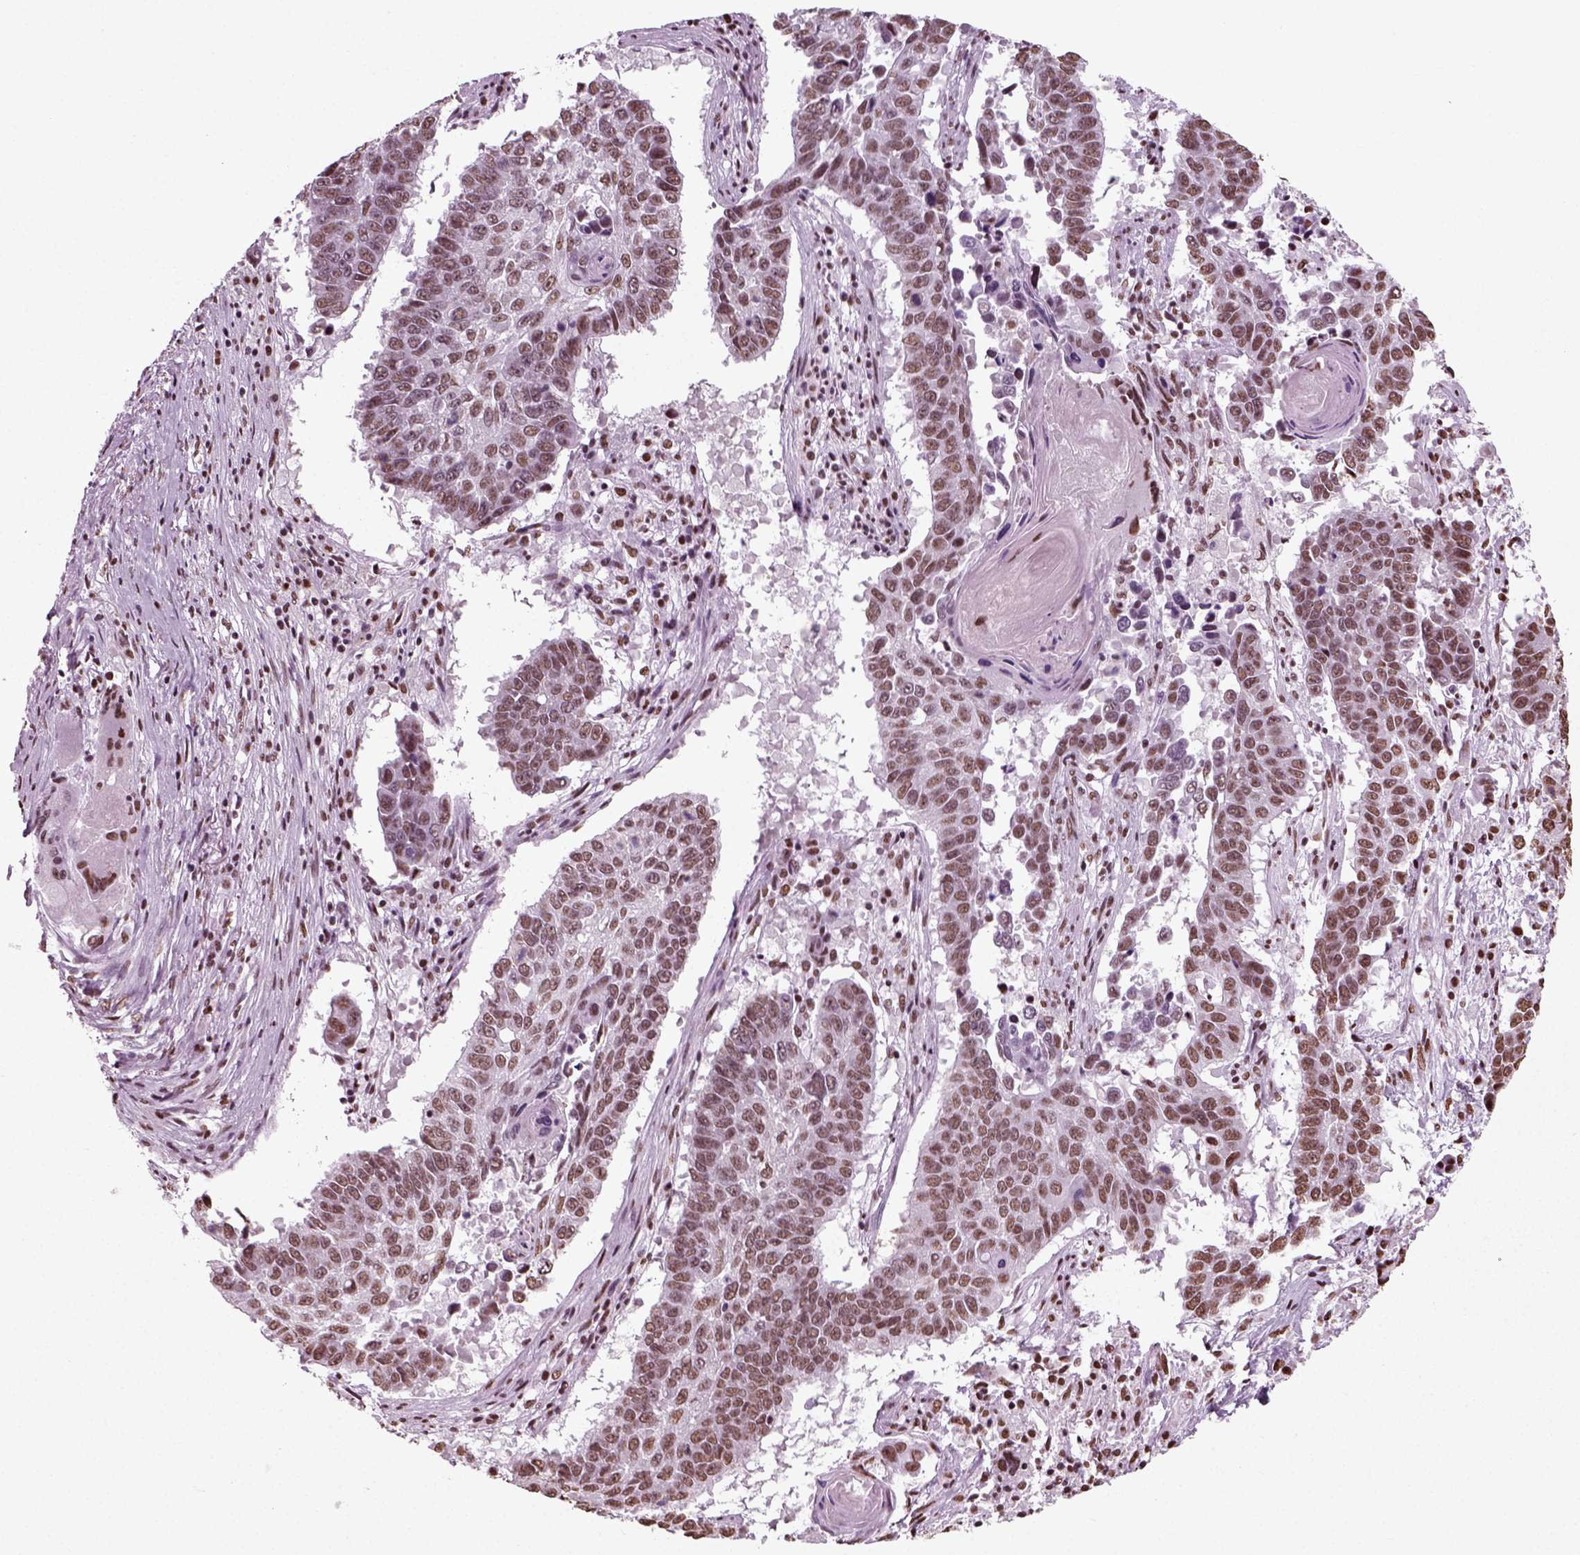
{"staining": {"intensity": "weak", "quantity": "25%-75%", "location": "nuclear"}, "tissue": "lung cancer", "cell_type": "Tumor cells", "image_type": "cancer", "snomed": [{"axis": "morphology", "description": "Squamous cell carcinoma, NOS"}, {"axis": "topography", "description": "Lung"}], "caption": "Immunohistochemistry (IHC) image of neoplastic tissue: human lung squamous cell carcinoma stained using IHC shows low levels of weak protein expression localized specifically in the nuclear of tumor cells, appearing as a nuclear brown color.", "gene": "POLR1H", "patient": {"sex": "male", "age": 73}}